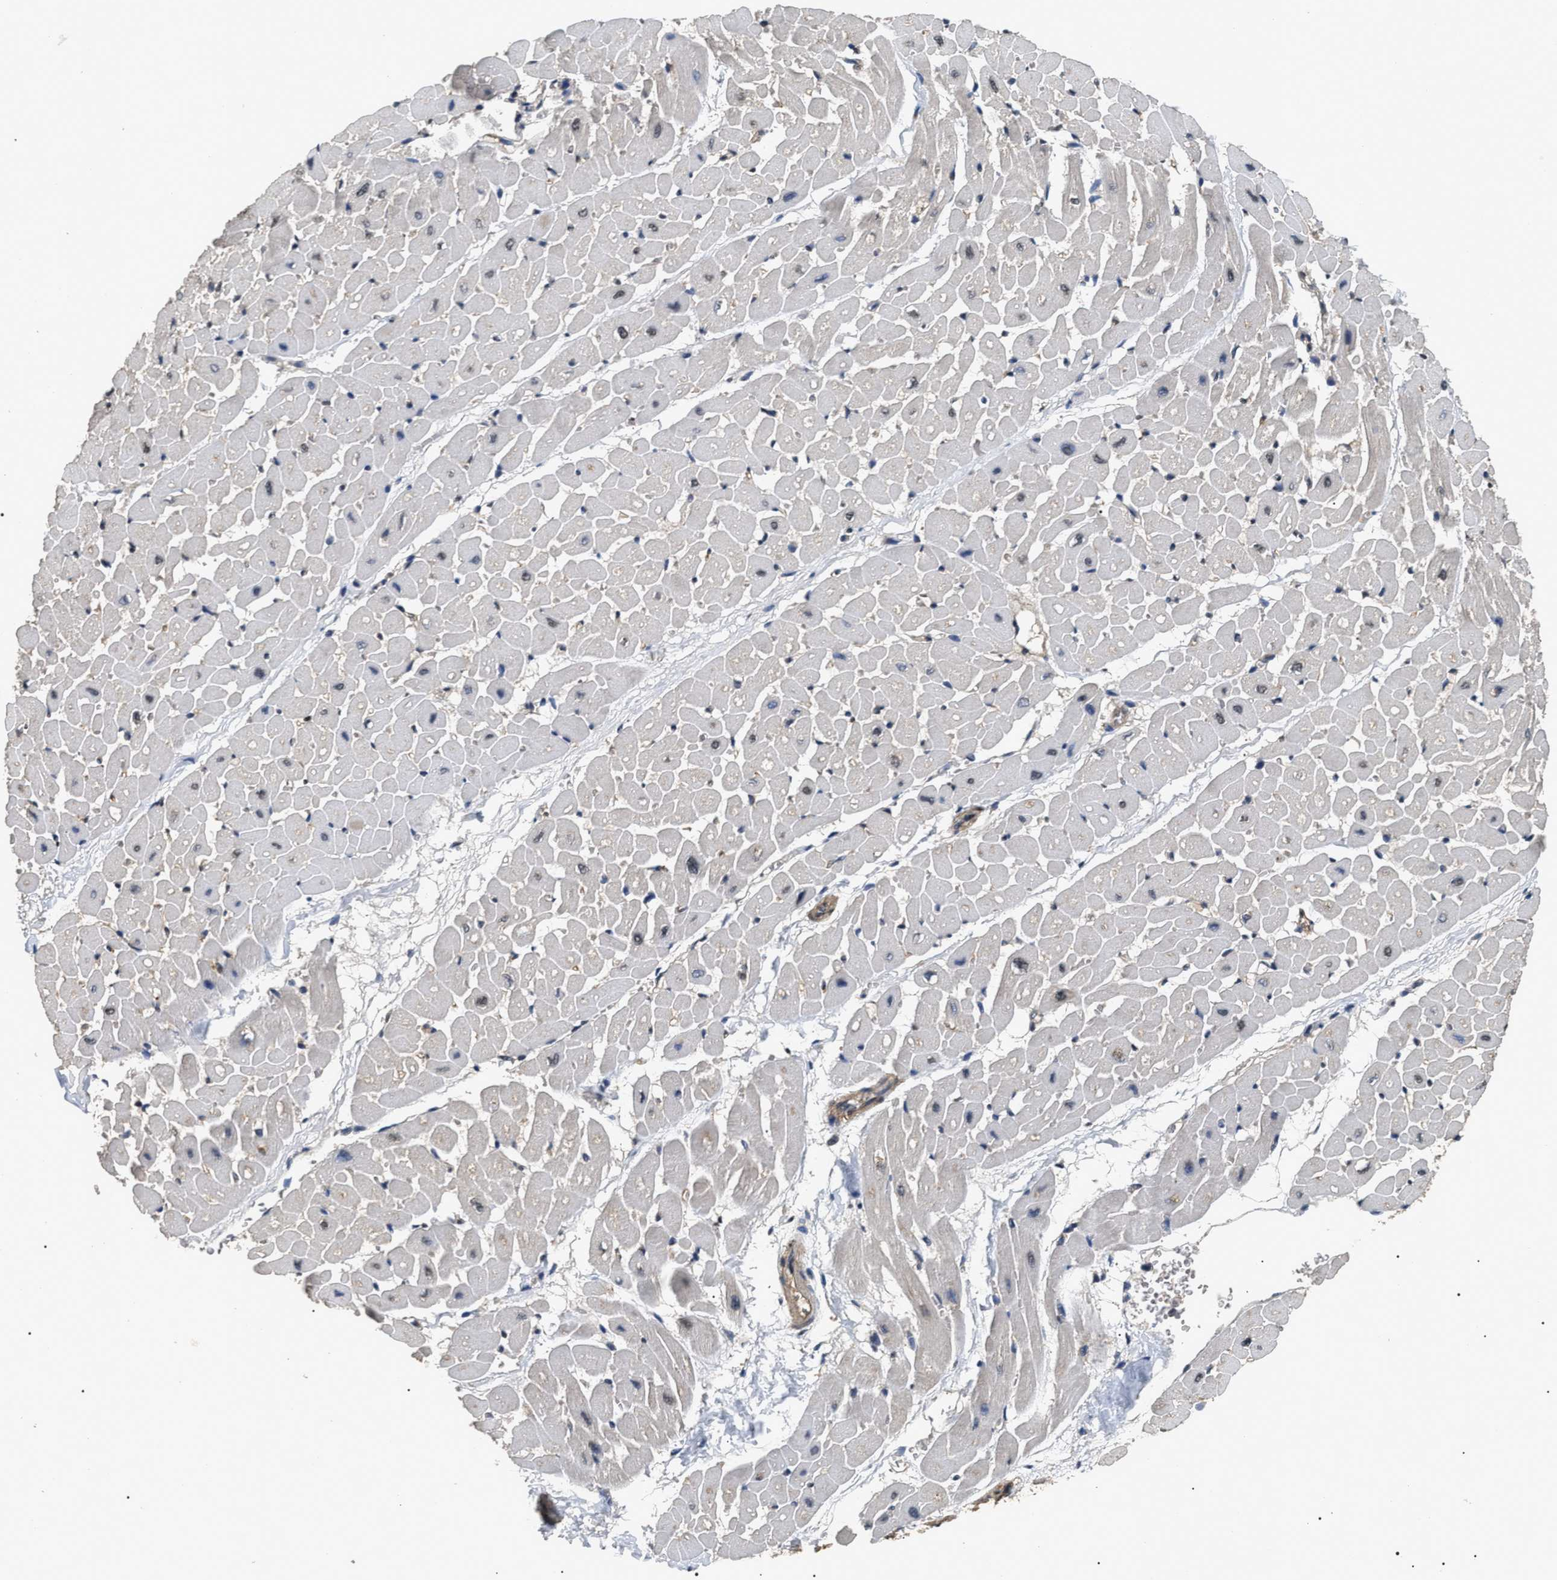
{"staining": {"intensity": "weak", "quantity": "<25%", "location": "nuclear"}, "tissue": "heart muscle", "cell_type": "Cardiomyocytes", "image_type": "normal", "snomed": [{"axis": "morphology", "description": "Normal tissue, NOS"}, {"axis": "topography", "description": "Heart"}], "caption": "There is no significant positivity in cardiomyocytes of heart muscle.", "gene": "ANP32E", "patient": {"sex": "male", "age": 45}}